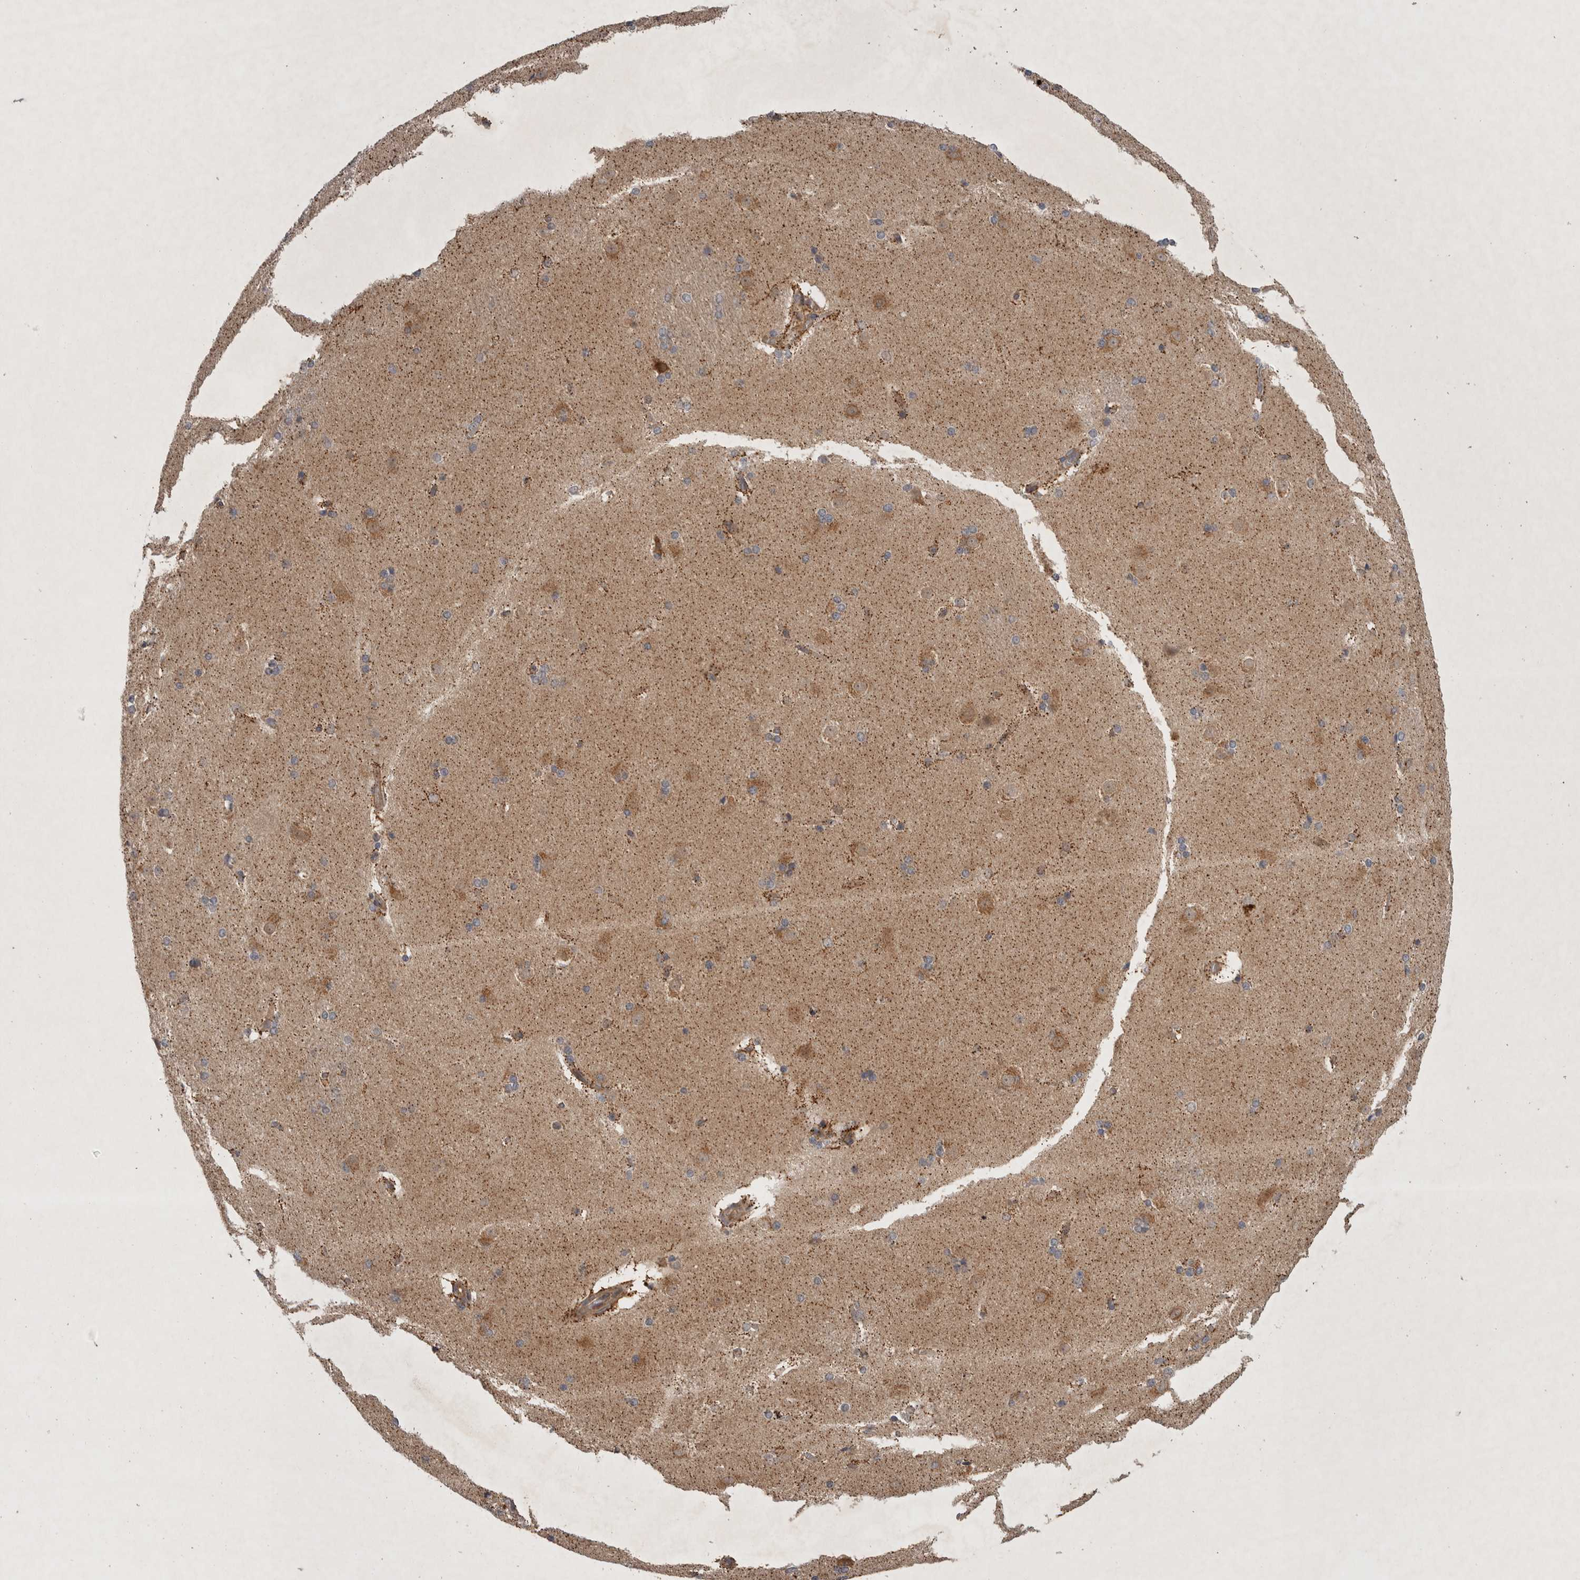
{"staining": {"intensity": "moderate", "quantity": ">75%", "location": "cytoplasmic/membranous"}, "tissue": "caudate", "cell_type": "Glial cells", "image_type": "normal", "snomed": [{"axis": "morphology", "description": "Normal tissue, NOS"}, {"axis": "topography", "description": "Lateral ventricle wall"}], "caption": "Caudate stained with DAB immunohistochemistry (IHC) reveals medium levels of moderate cytoplasmic/membranous staining in about >75% of glial cells.", "gene": "PDCD2", "patient": {"sex": "female", "age": 19}}